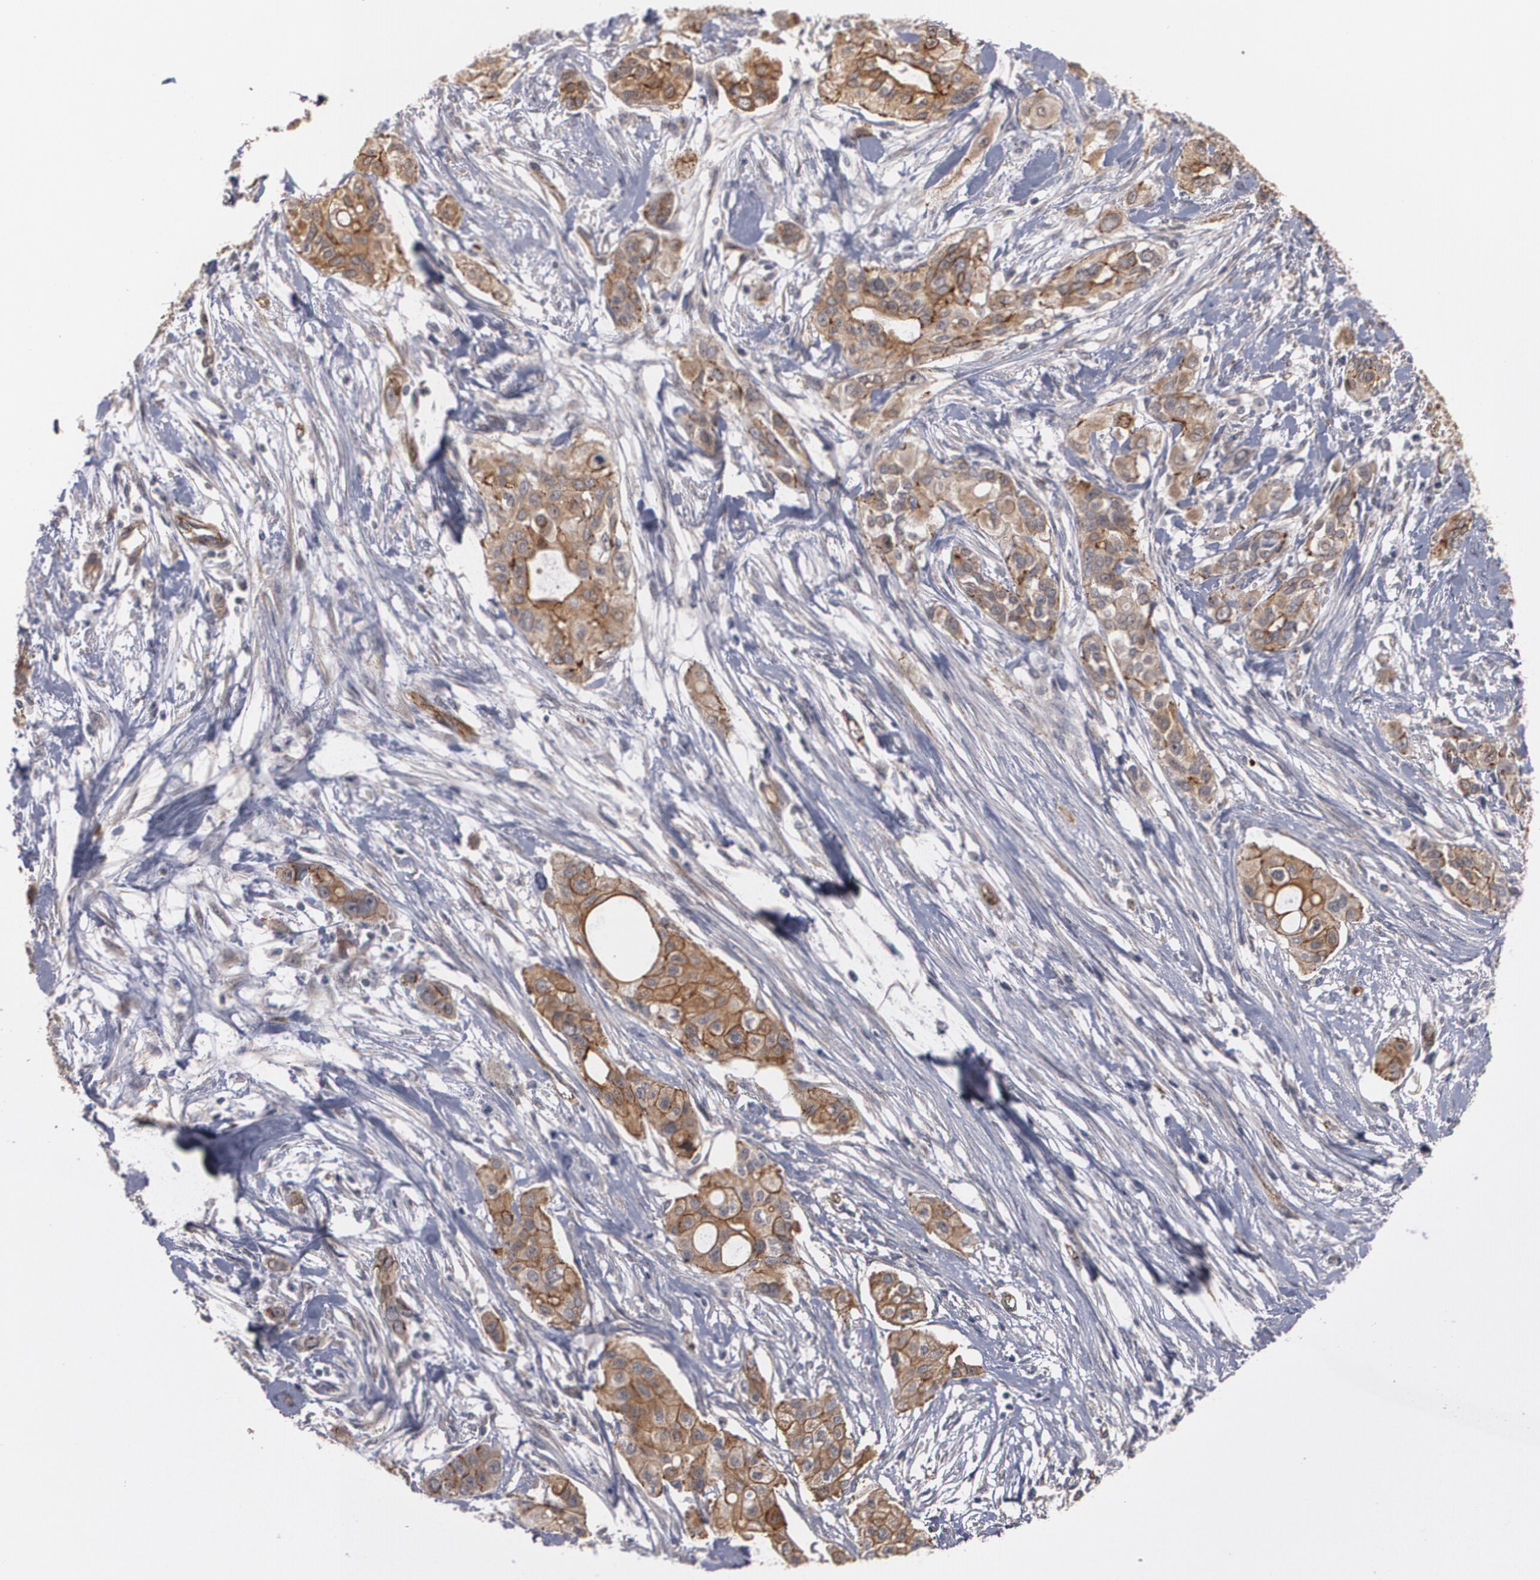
{"staining": {"intensity": "moderate", "quantity": ">75%", "location": "cytoplasmic/membranous"}, "tissue": "pancreatic cancer", "cell_type": "Tumor cells", "image_type": "cancer", "snomed": [{"axis": "morphology", "description": "Adenocarcinoma, NOS"}, {"axis": "topography", "description": "Pancreas"}], "caption": "Protein expression analysis of human pancreatic cancer reveals moderate cytoplasmic/membranous staining in approximately >75% of tumor cells.", "gene": "TJP1", "patient": {"sex": "female", "age": 60}}